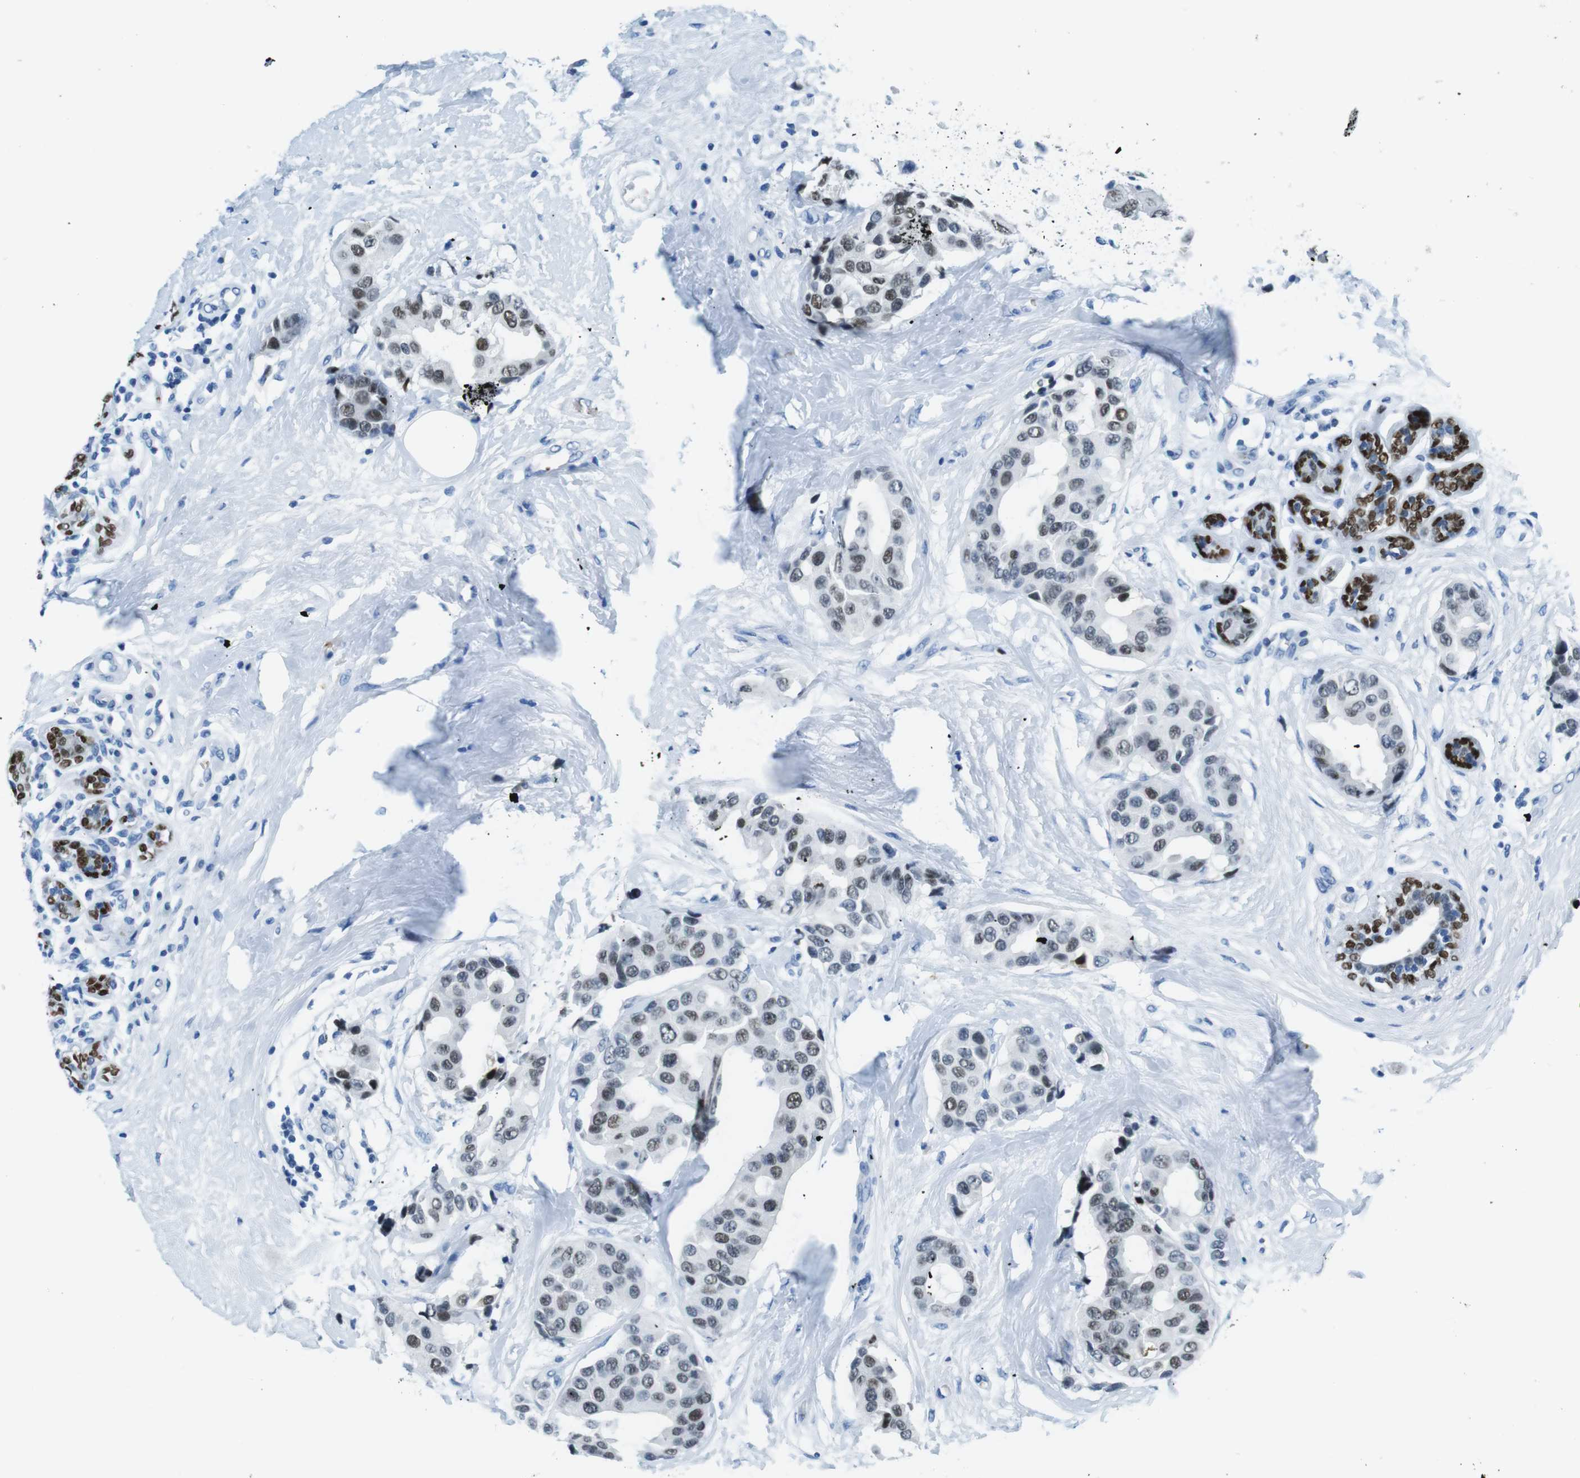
{"staining": {"intensity": "moderate", "quantity": "25%-75%", "location": "nuclear"}, "tissue": "breast cancer", "cell_type": "Tumor cells", "image_type": "cancer", "snomed": [{"axis": "morphology", "description": "Normal tissue, NOS"}, {"axis": "morphology", "description": "Duct carcinoma"}, {"axis": "topography", "description": "Breast"}], "caption": "The photomicrograph displays immunohistochemical staining of breast invasive ductal carcinoma. There is moderate nuclear positivity is seen in about 25%-75% of tumor cells. The staining was performed using DAB to visualize the protein expression in brown, while the nuclei were stained in blue with hematoxylin (Magnification: 20x).", "gene": "TFAP2C", "patient": {"sex": "female", "age": 39}}